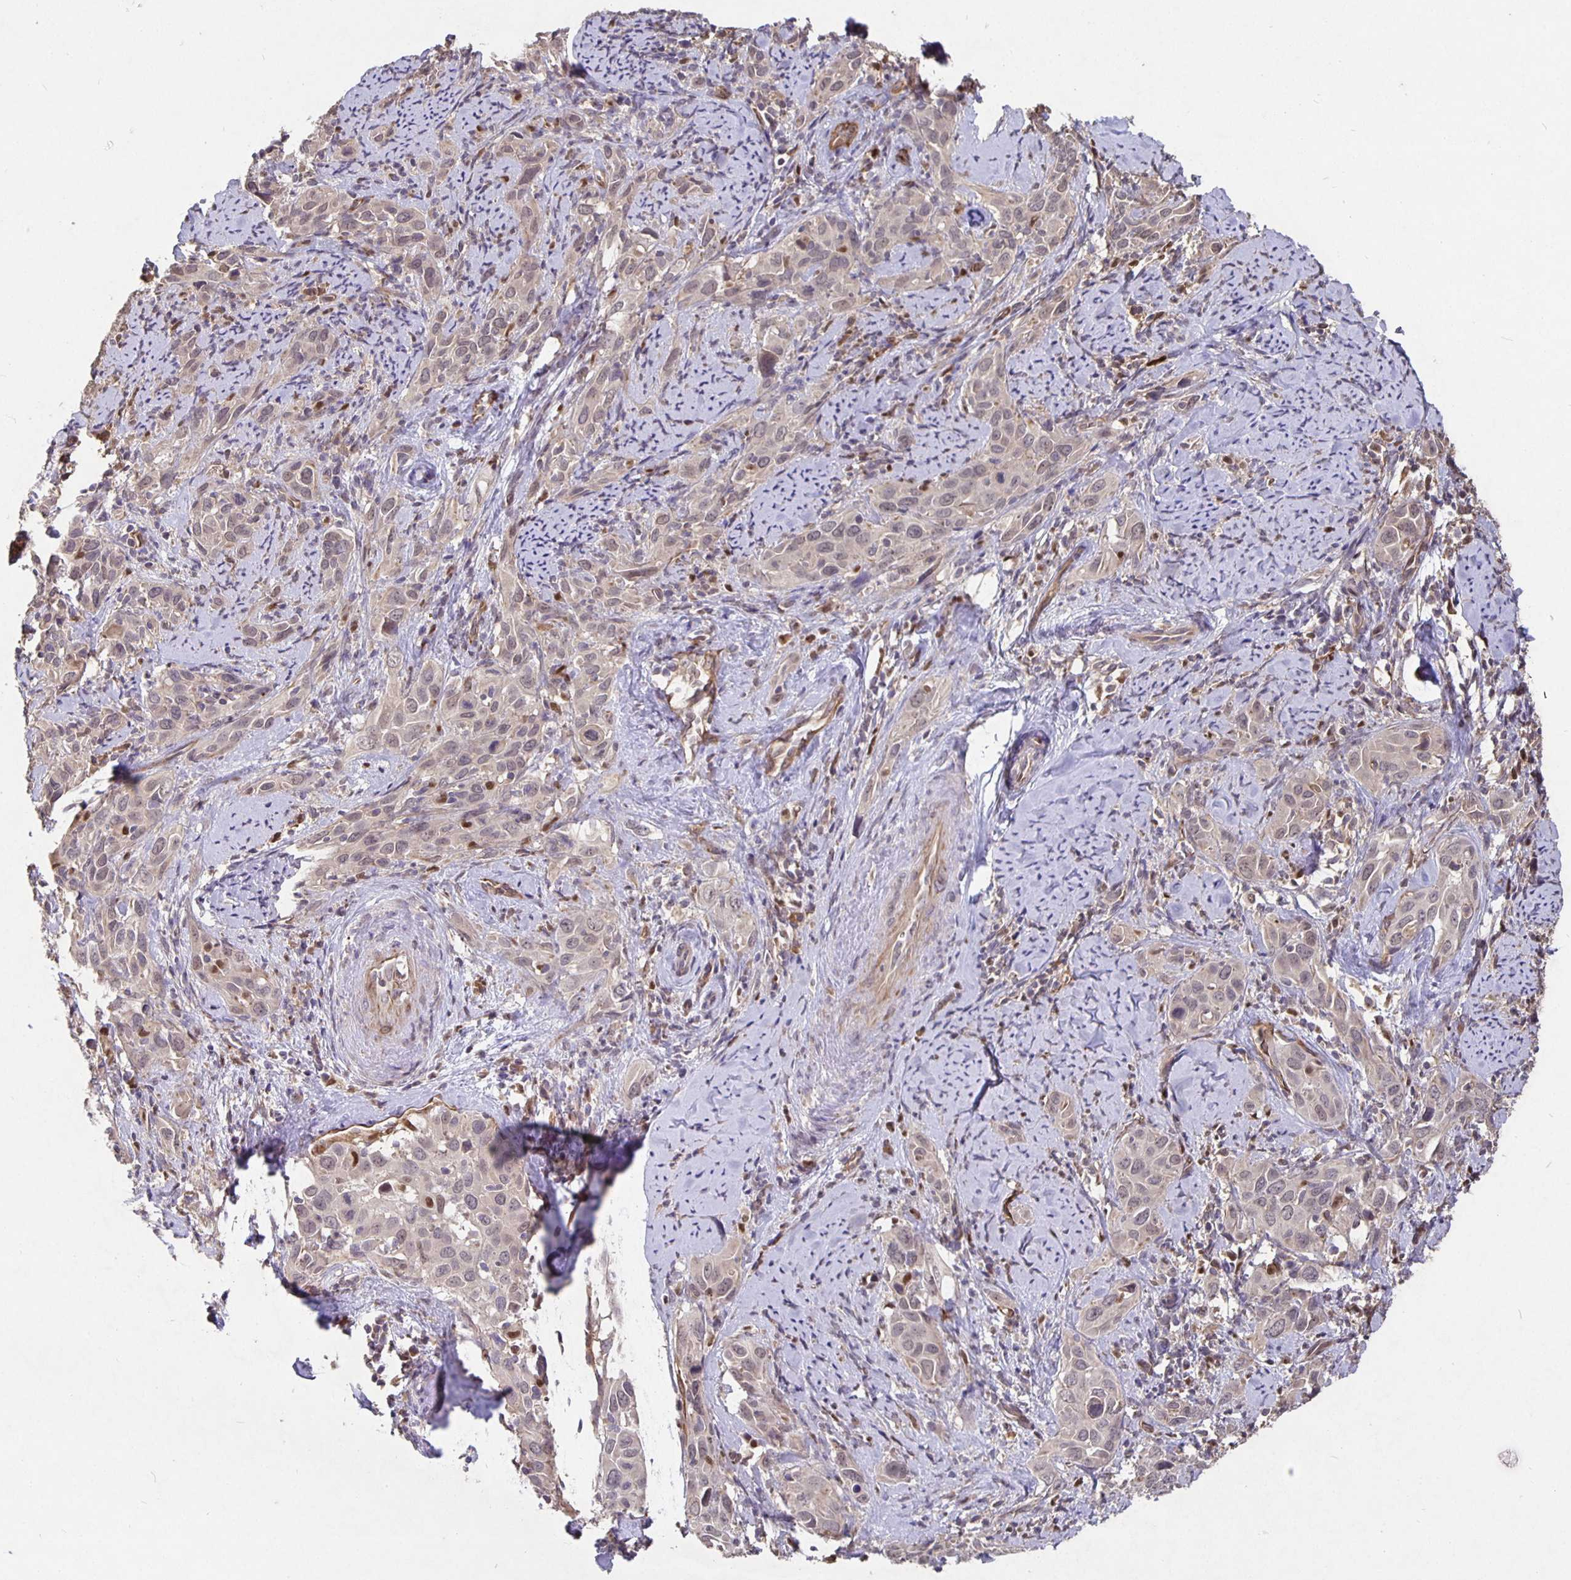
{"staining": {"intensity": "negative", "quantity": "none", "location": "none"}, "tissue": "cervical cancer", "cell_type": "Tumor cells", "image_type": "cancer", "snomed": [{"axis": "morphology", "description": "Squamous cell carcinoma, NOS"}, {"axis": "topography", "description": "Cervix"}], "caption": "This is an immunohistochemistry (IHC) histopathology image of human cervical cancer. There is no positivity in tumor cells.", "gene": "NOG", "patient": {"sex": "female", "age": 51}}